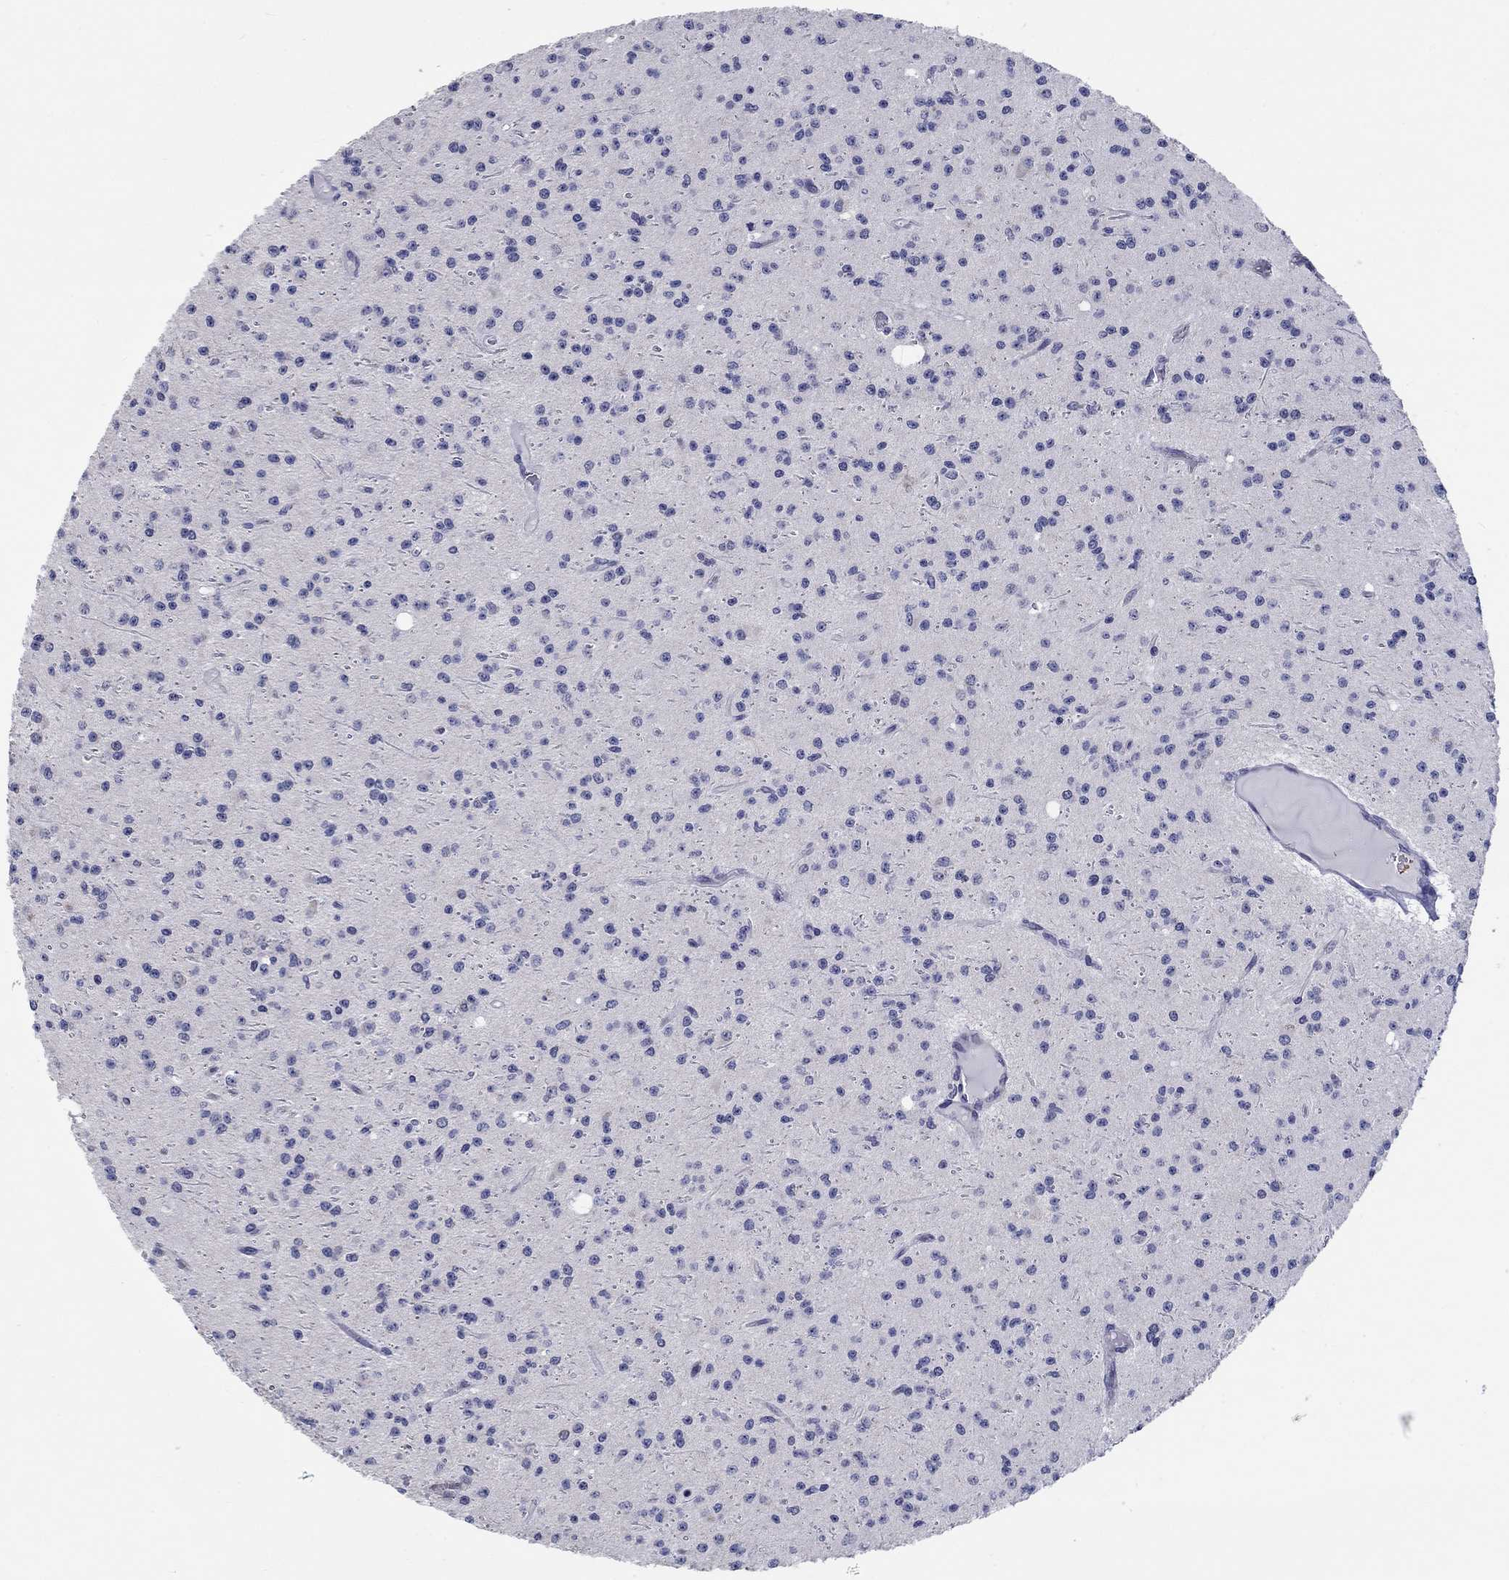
{"staining": {"intensity": "negative", "quantity": "none", "location": "none"}, "tissue": "glioma", "cell_type": "Tumor cells", "image_type": "cancer", "snomed": [{"axis": "morphology", "description": "Glioma, malignant, Low grade"}, {"axis": "topography", "description": "Brain"}], "caption": "Tumor cells are negative for protein expression in human glioma.", "gene": "LRRC4C", "patient": {"sex": "male", "age": 27}}